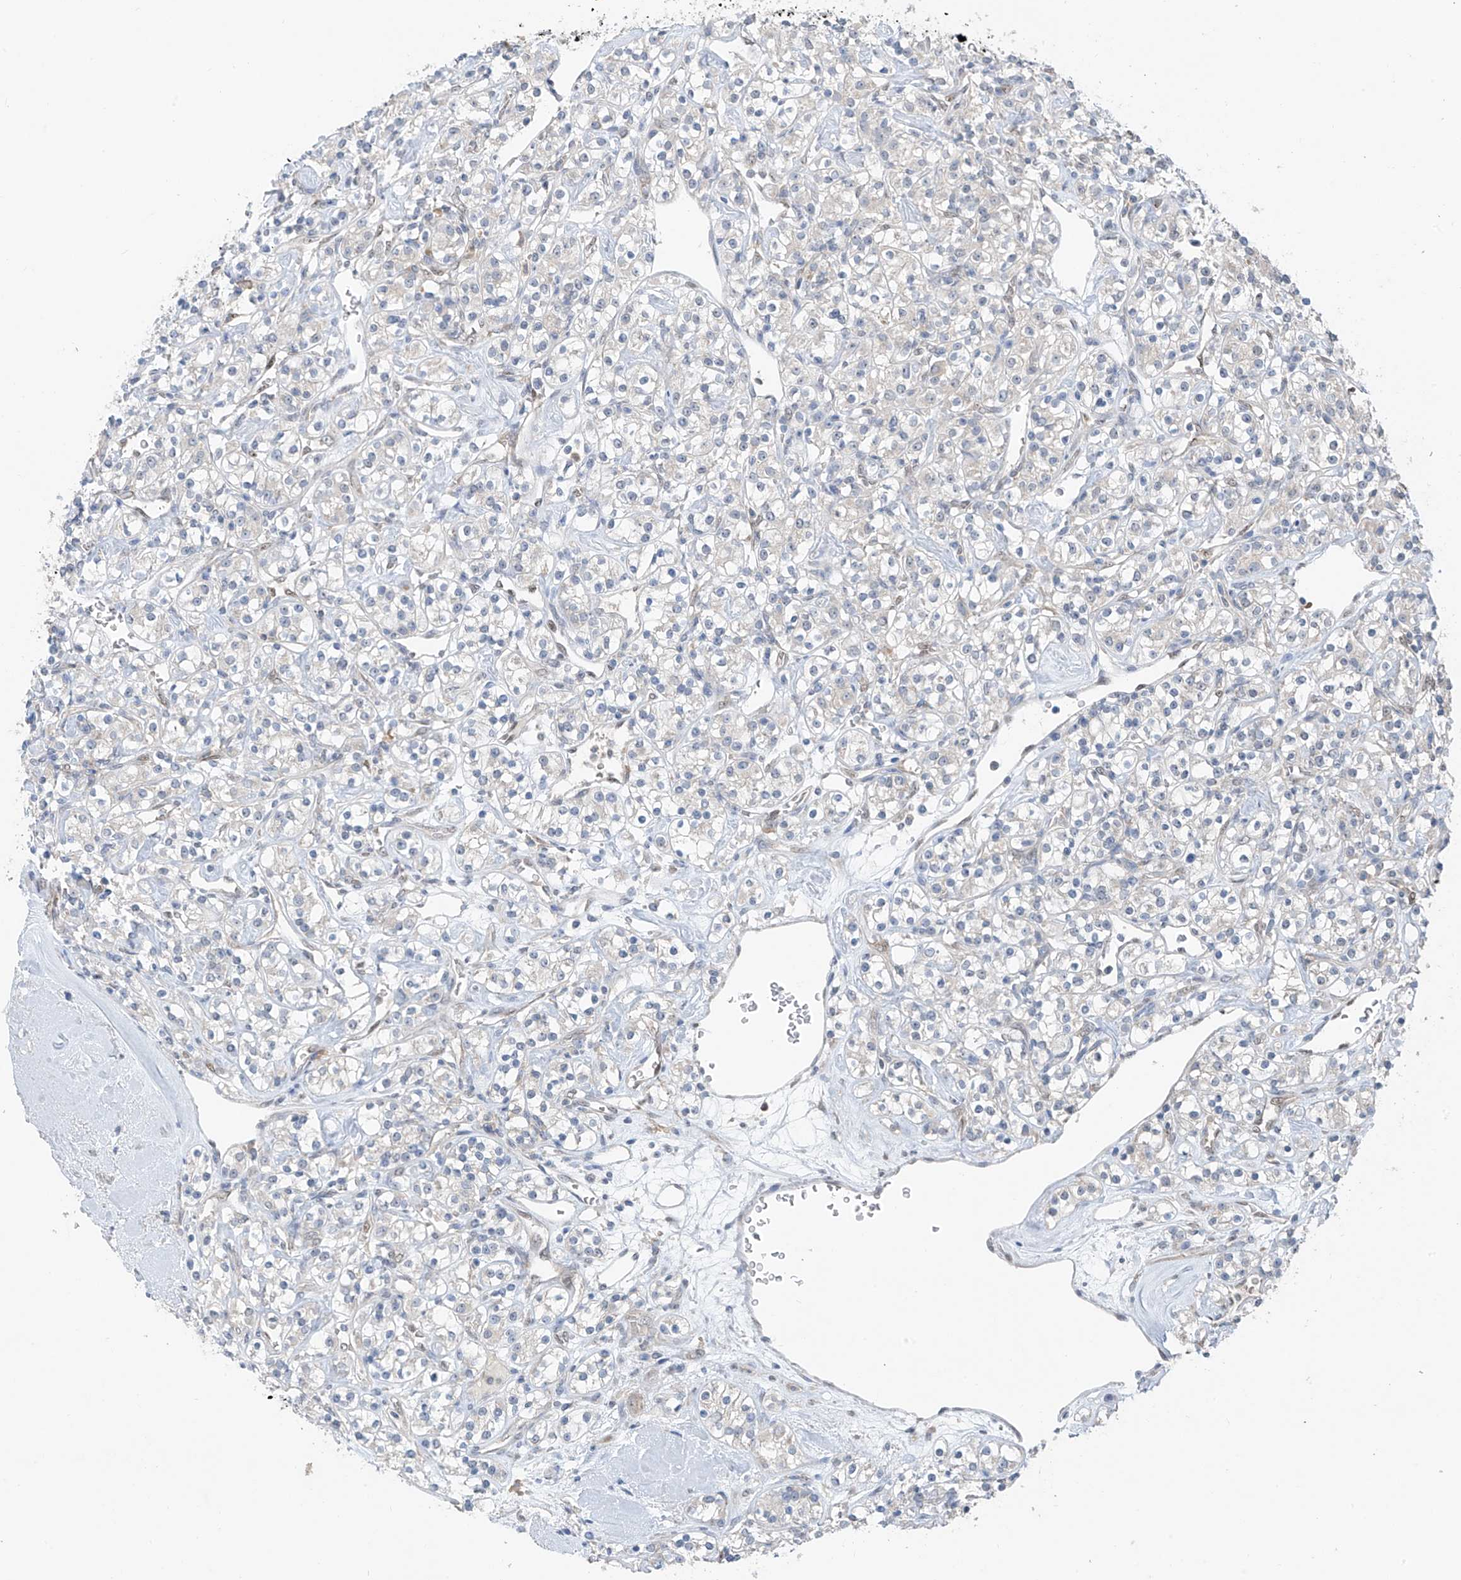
{"staining": {"intensity": "negative", "quantity": "none", "location": "none"}, "tissue": "renal cancer", "cell_type": "Tumor cells", "image_type": "cancer", "snomed": [{"axis": "morphology", "description": "Adenocarcinoma, NOS"}, {"axis": "topography", "description": "Kidney"}], "caption": "Tumor cells are negative for brown protein staining in adenocarcinoma (renal).", "gene": "RPL4", "patient": {"sex": "male", "age": 77}}